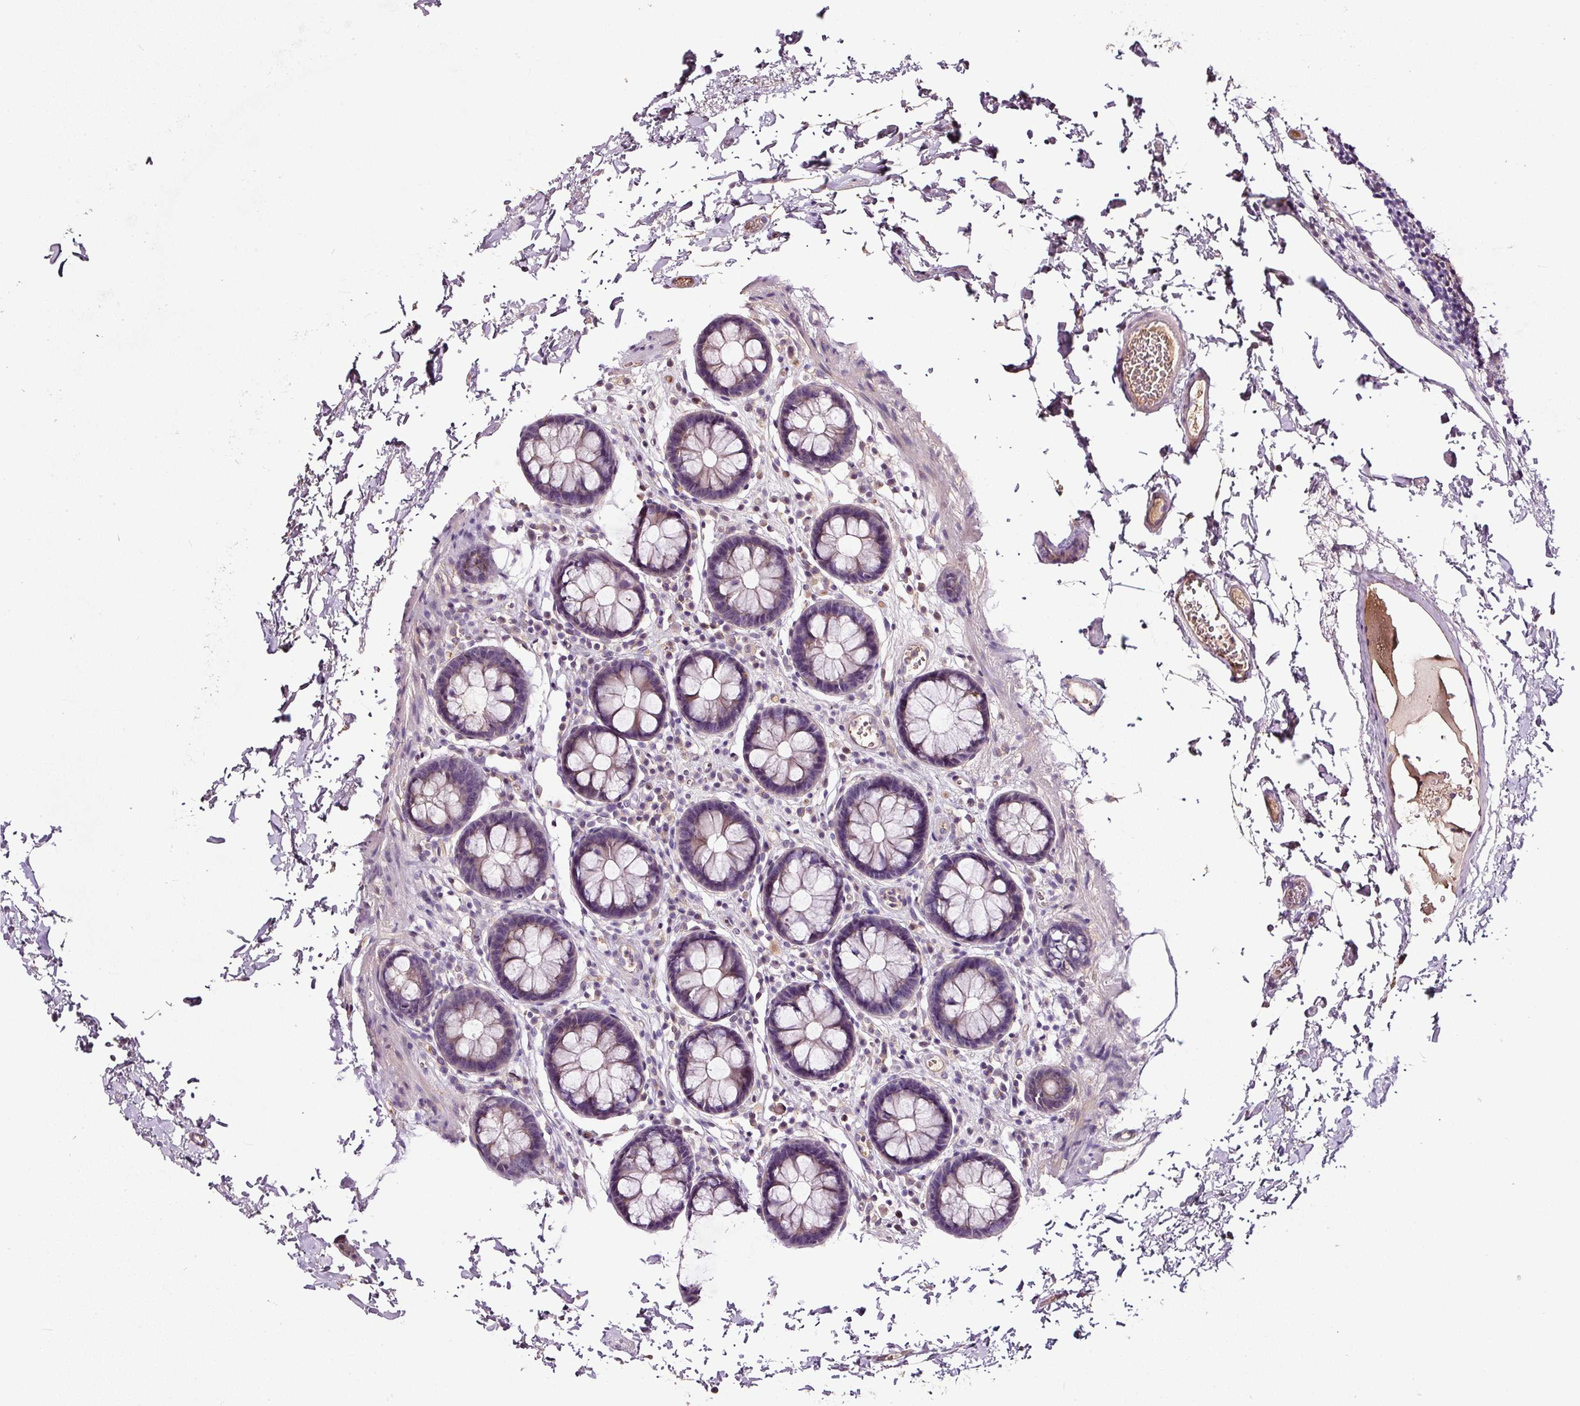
{"staining": {"intensity": "weak", "quantity": "25%-75%", "location": "cytoplasmic/membranous"}, "tissue": "colon", "cell_type": "Endothelial cells", "image_type": "normal", "snomed": [{"axis": "morphology", "description": "Normal tissue, NOS"}, {"axis": "topography", "description": "Colon"}, {"axis": "topography", "description": "Peripheral nerve tissue"}], "caption": "DAB (3,3'-diaminobenzidine) immunohistochemical staining of normal human colon exhibits weak cytoplasmic/membranous protein positivity in about 25%-75% of endothelial cells.", "gene": "LRRC24", "patient": {"sex": "male", "age": 84}}